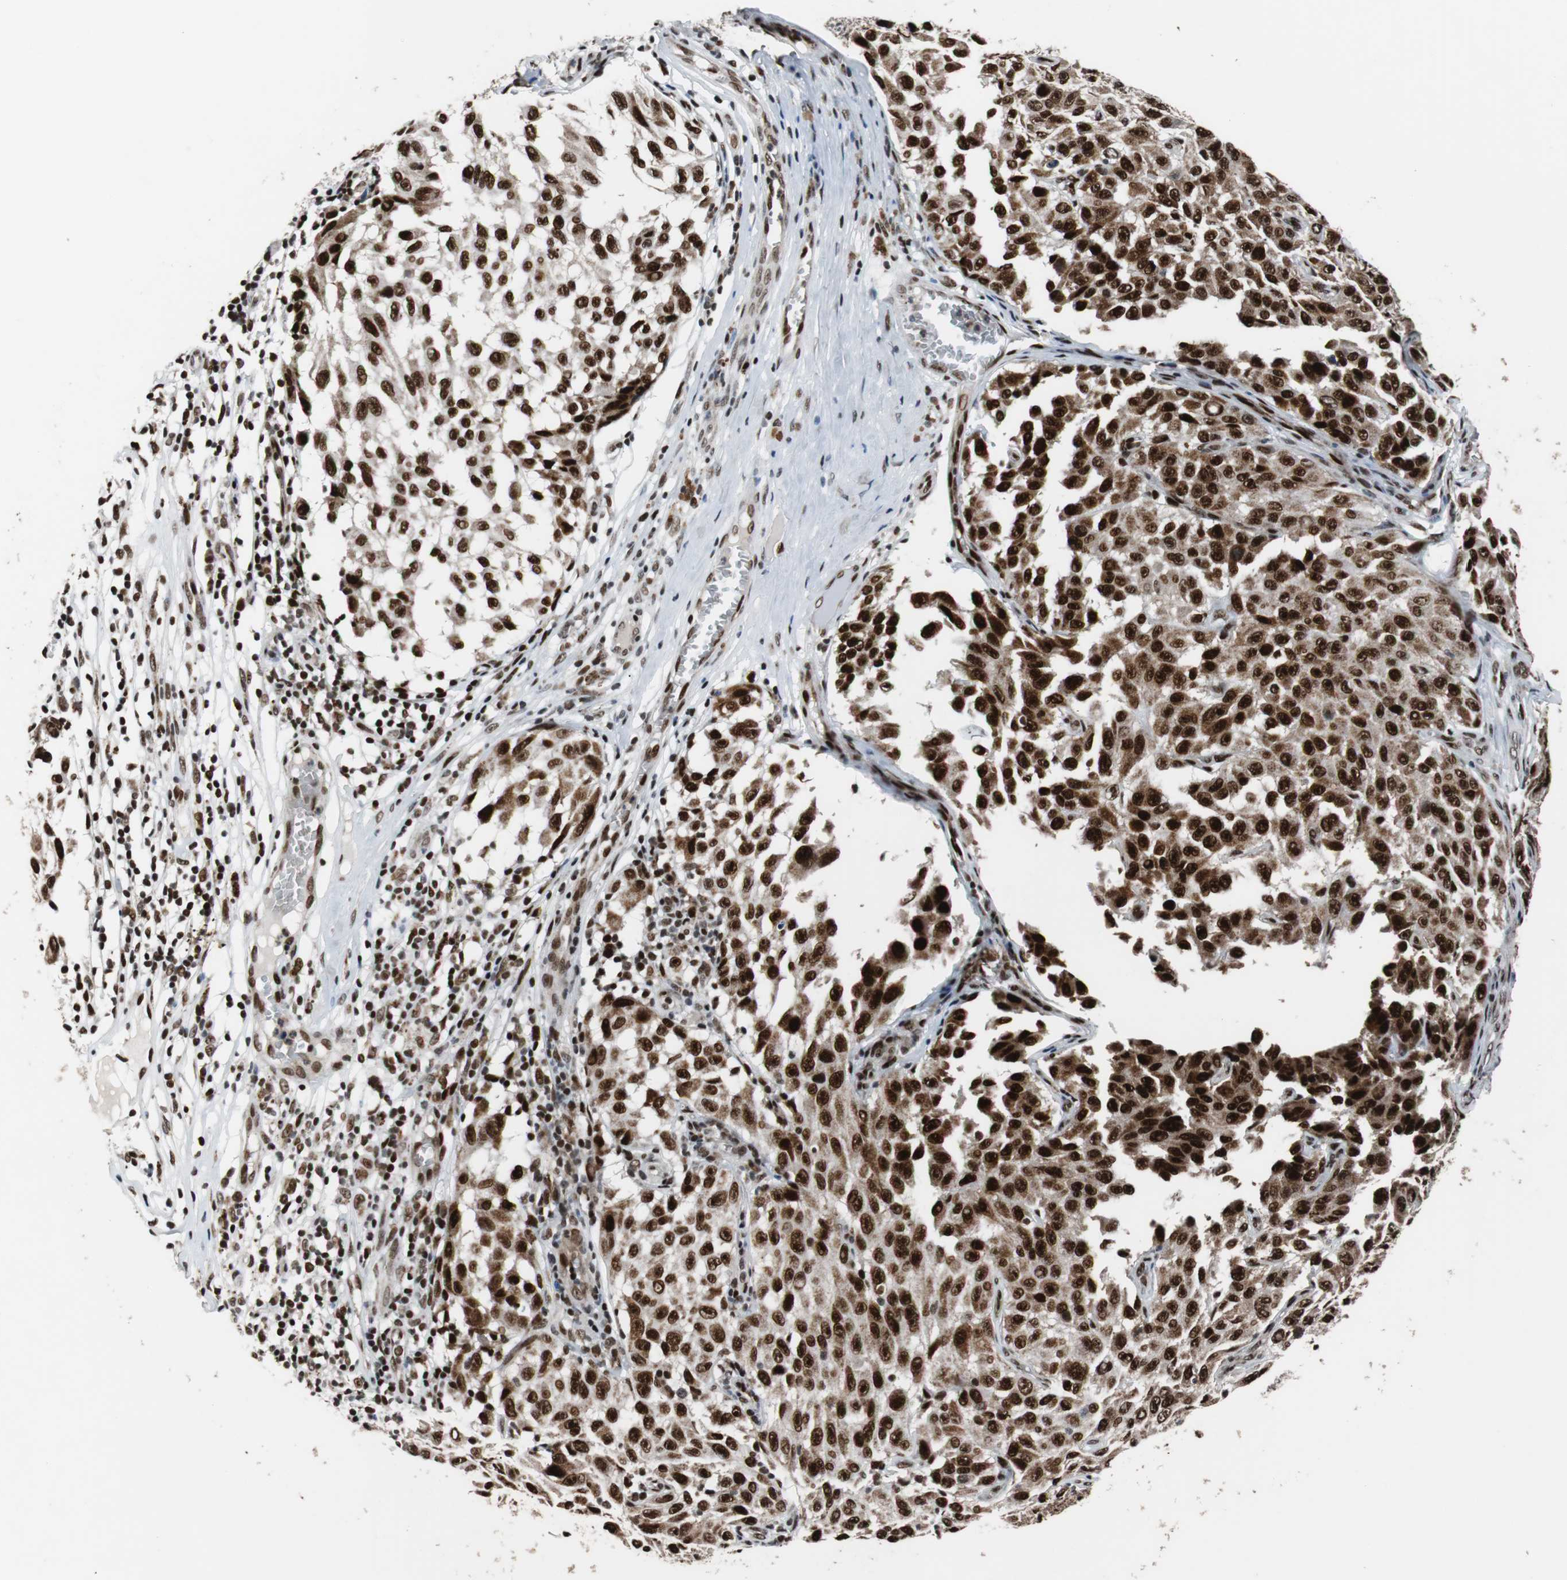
{"staining": {"intensity": "strong", "quantity": ">75%", "location": "nuclear"}, "tissue": "melanoma", "cell_type": "Tumor cells", "image_type": "cancer", "snomed": [{"axis": "morphology", "description": "Malignant melanoma, NOS"}, {"axis": "topography", "description": "Skin"}], "caption": "A photomicrograph showing strong nuclear positivity in approximately >75% of tumor cells in melanoma, as visualized by brown immunohistochemical staining.", "gene": "NBL1", "patient": {"sex": "male", "age": 30}}